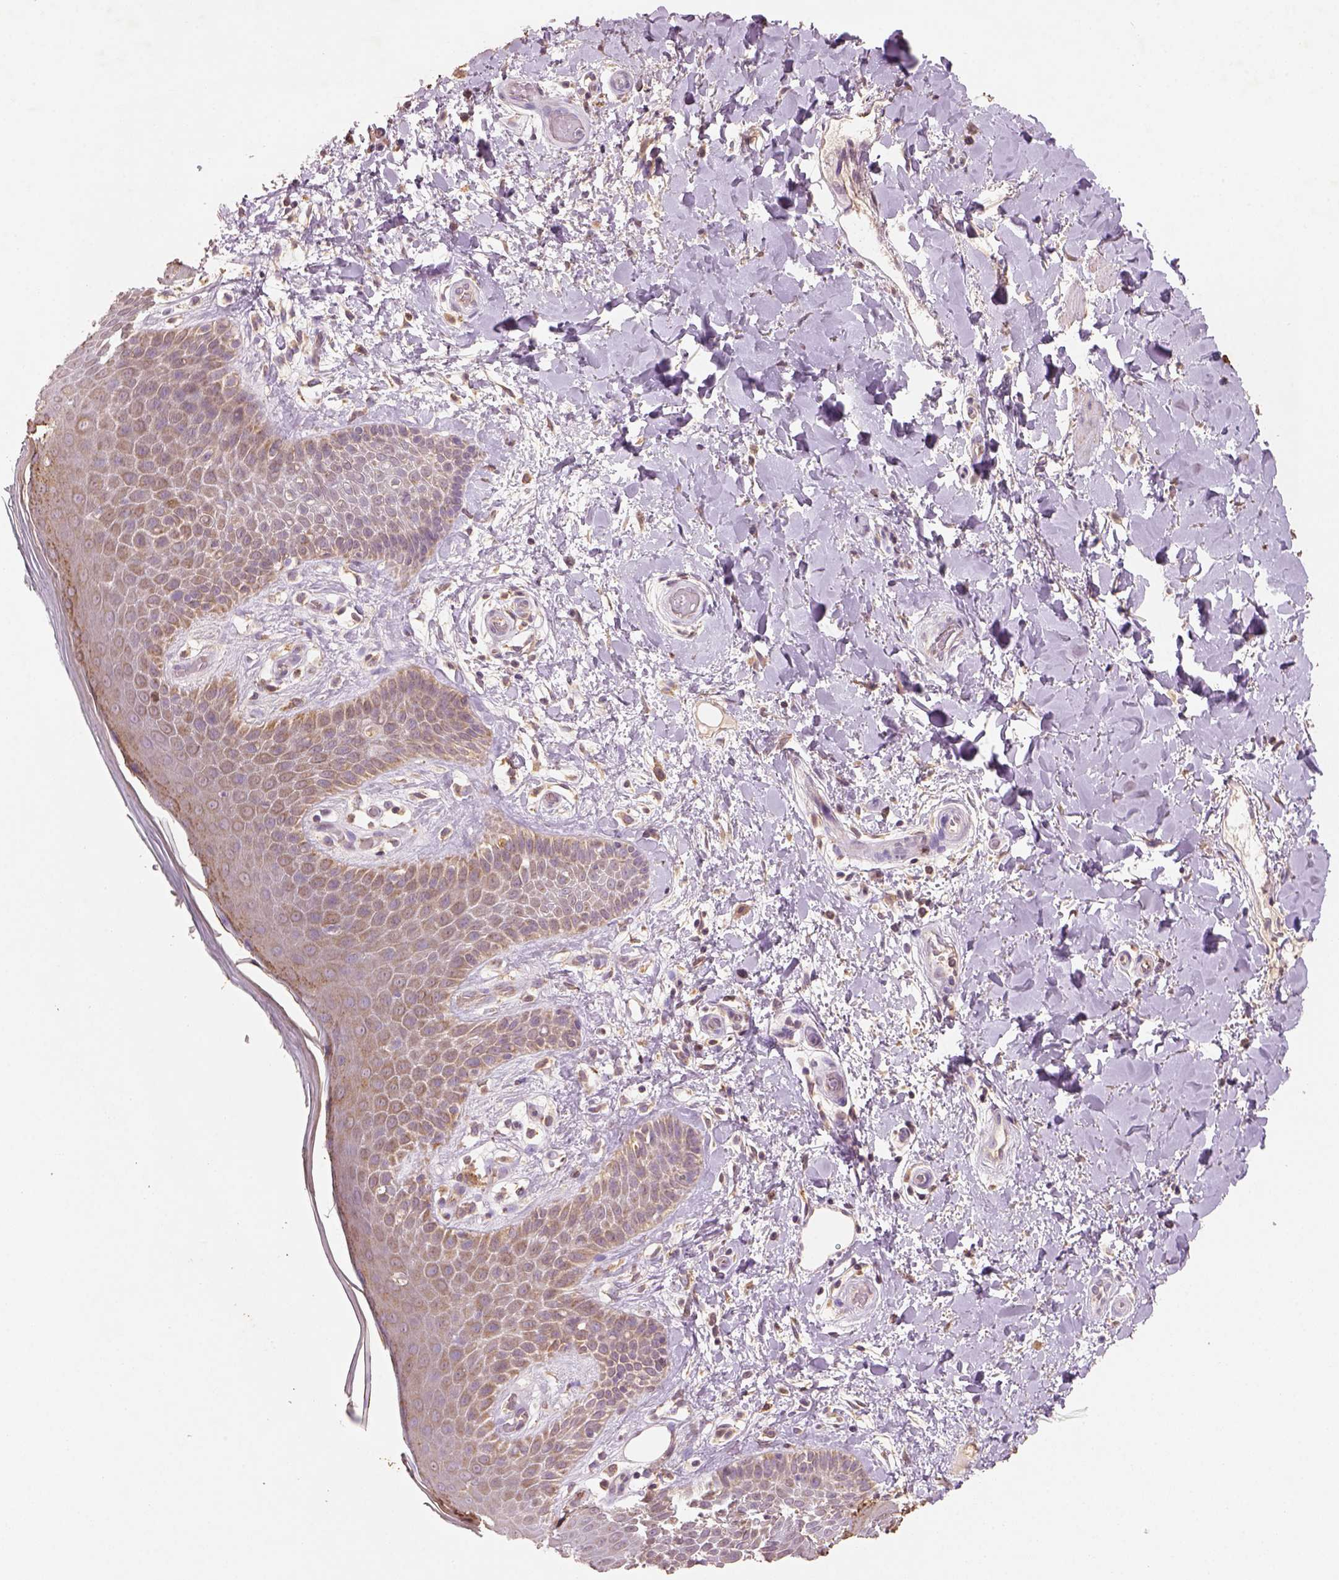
{"staining": {"intensity": "moderate", "quantity": ">75%", "location": "cytoplasmic/membranous"}, "tissue": "skin", "cell_type": "Epidermal cells", "image_type": "normal", "snomed": [{"axis": "morphology", "description": "Normal tissue, NOS"}, {"axis": "topography", "description": "Anal"}], "caption": "DAB immunohistochemical staining of benign skin demonstrates moderate cytoplasmic/membranous protein staining in about >75% of epidermal cells.", "gene": "AP2B1", "patient": {"sex": "male", "age": 36}}